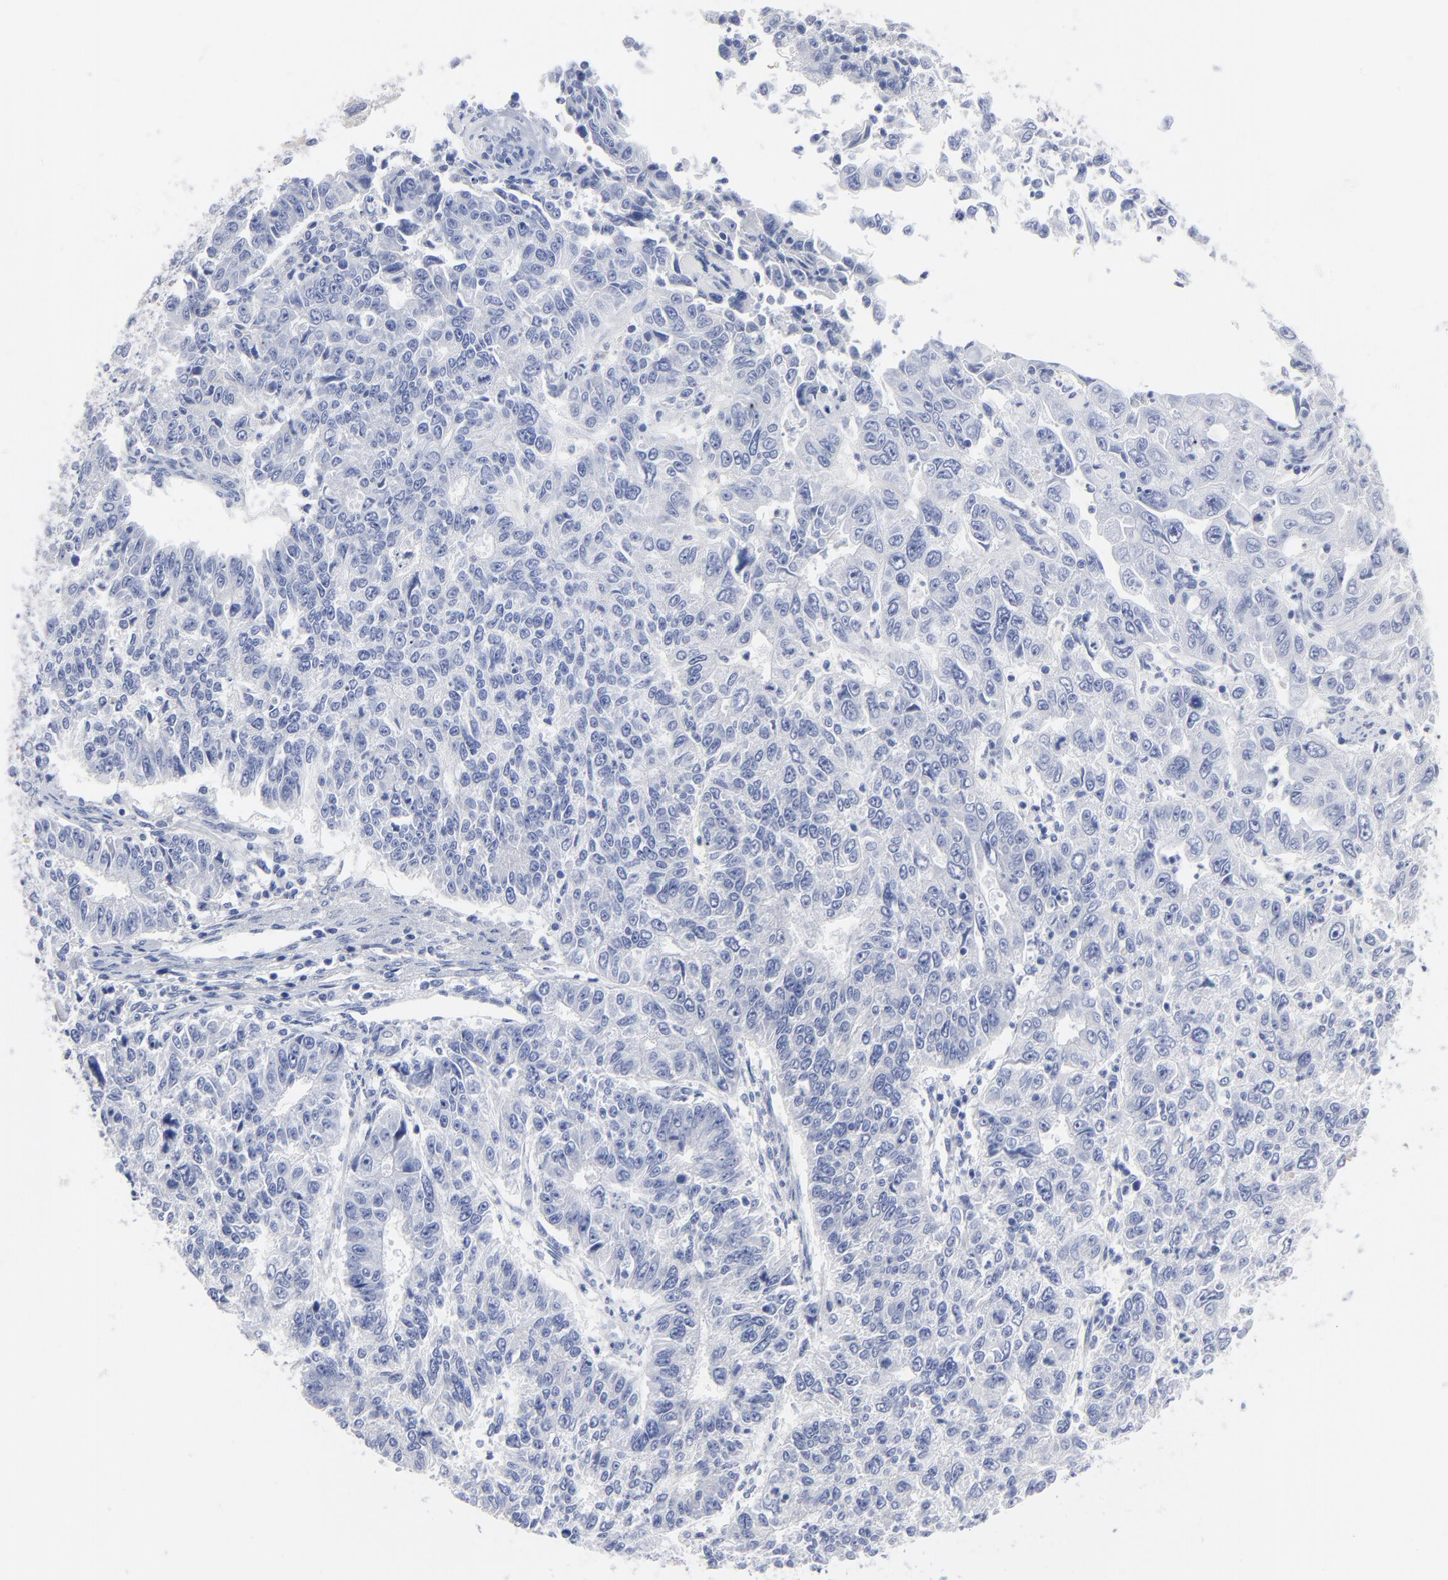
{"staining": {"intensity": "weak", "quantity": "<25%", "location": "cytoplasmic/membranous"}, "tissue": "endometrial cancer", "cell_type": "Tumor cells", "image_type": "cancer", "snomed": [{"axis": "morphology", "description": "Adenocarcinoma, NOS"}, {"axis": "topography", "description": "Endometrium"}], "caption": "Endometrial adenocarcinoma was stained to show a protein in brown. There is no significant positivity in tumor cells.", "gene": "STAT2", "patient": {"sex": "female", "age": 42}}